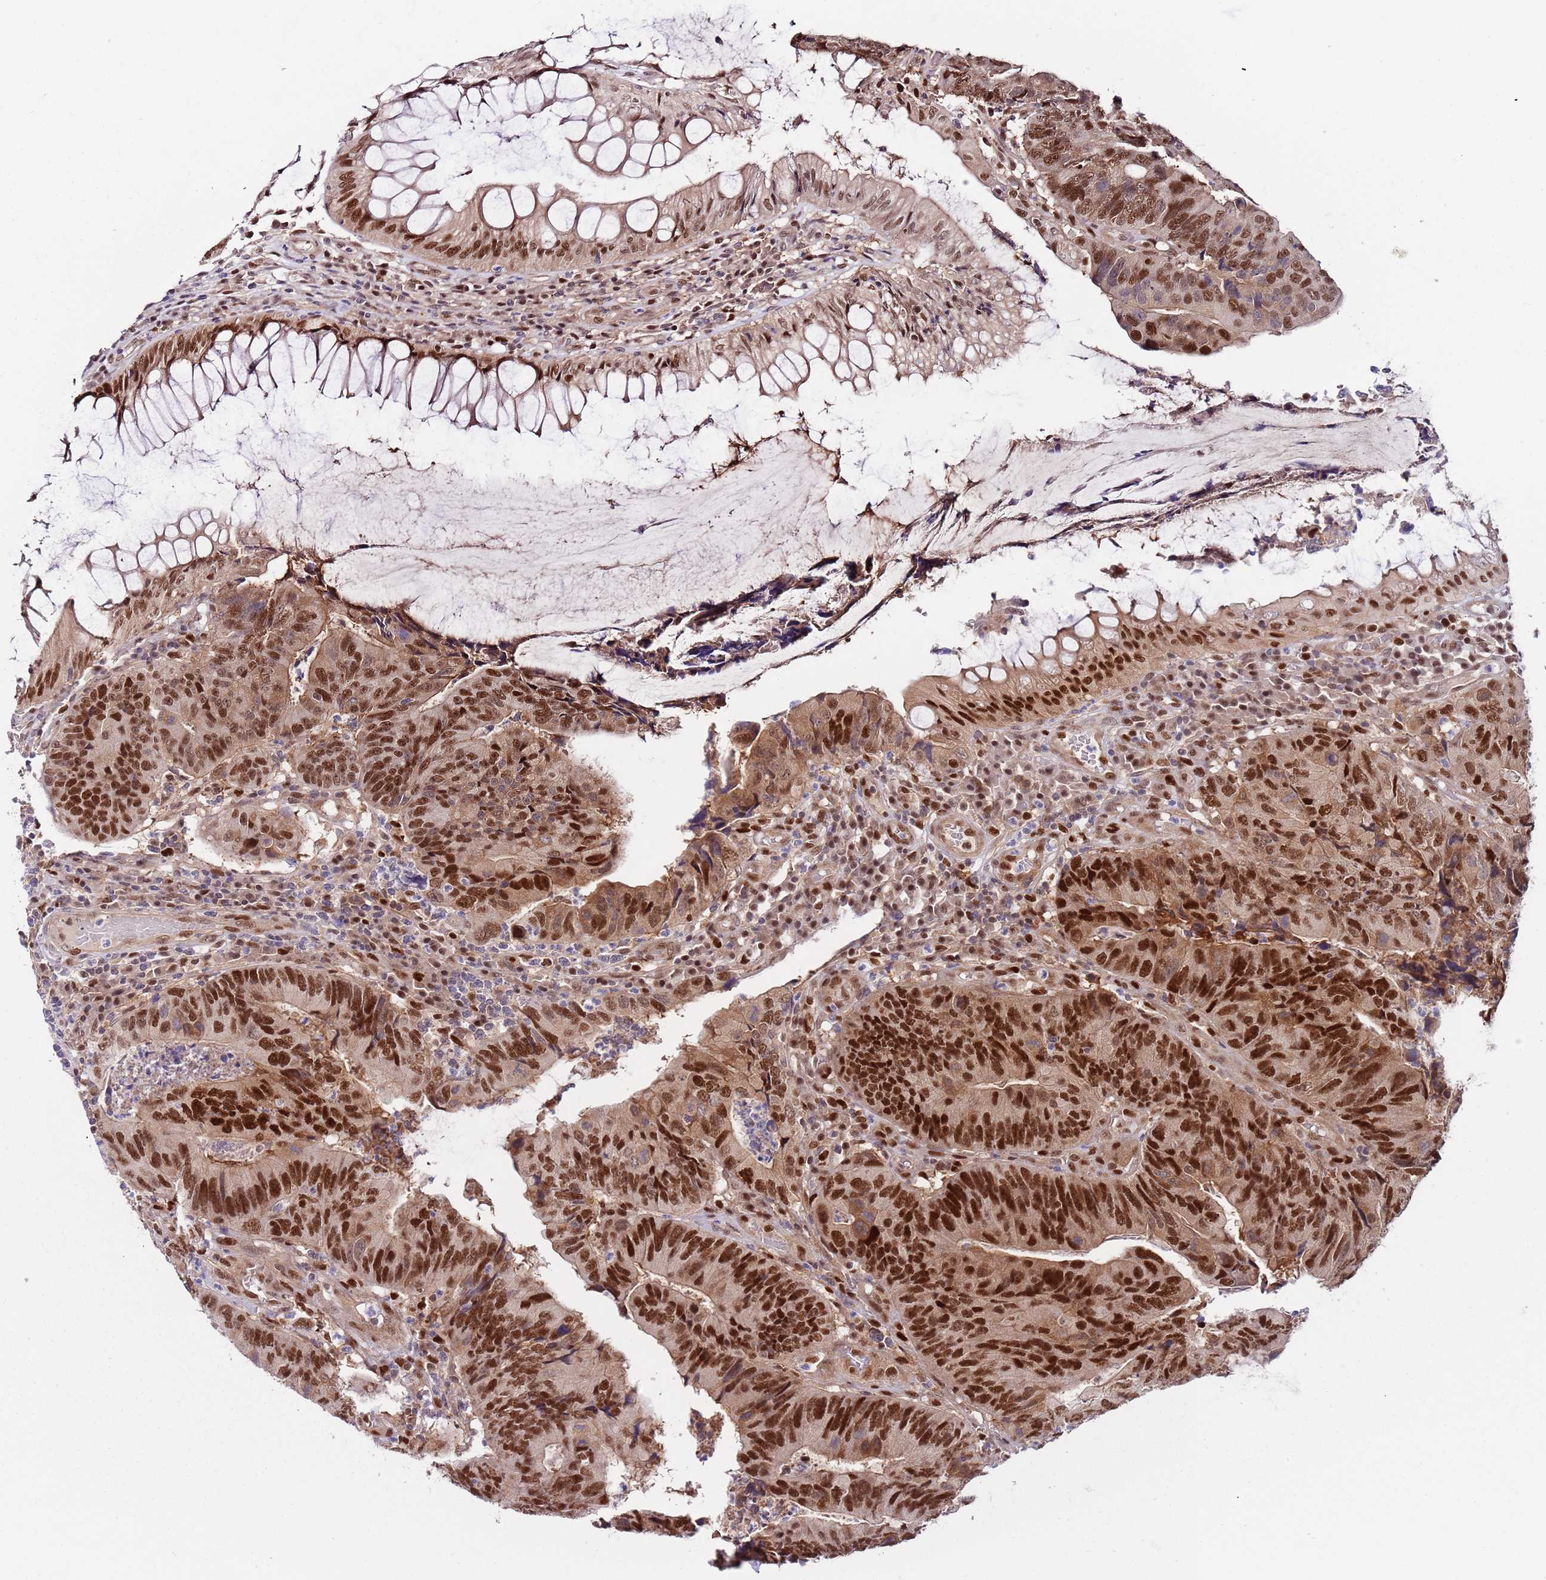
{"staining": {"intensity": "strong", "quantity": ">75%", "location": "nuclear"}, "tissue": "colorectal cancer", "cell_type": "Tumor cells", "image_type": "cancer", "snomed": [{"axis": "morphology", "description": "Adenocarcinoma, NOS"}, {"axis": "topography", "description": "Colon"}], "caption": "The photomicrograph demonstrates staining of colorectal adenocarcinoma, revealing strong nuclear protein expression (brown color) within tumor cells.", "gene": "RMND5B", "patient": {"sex": "female", "age": 67}}